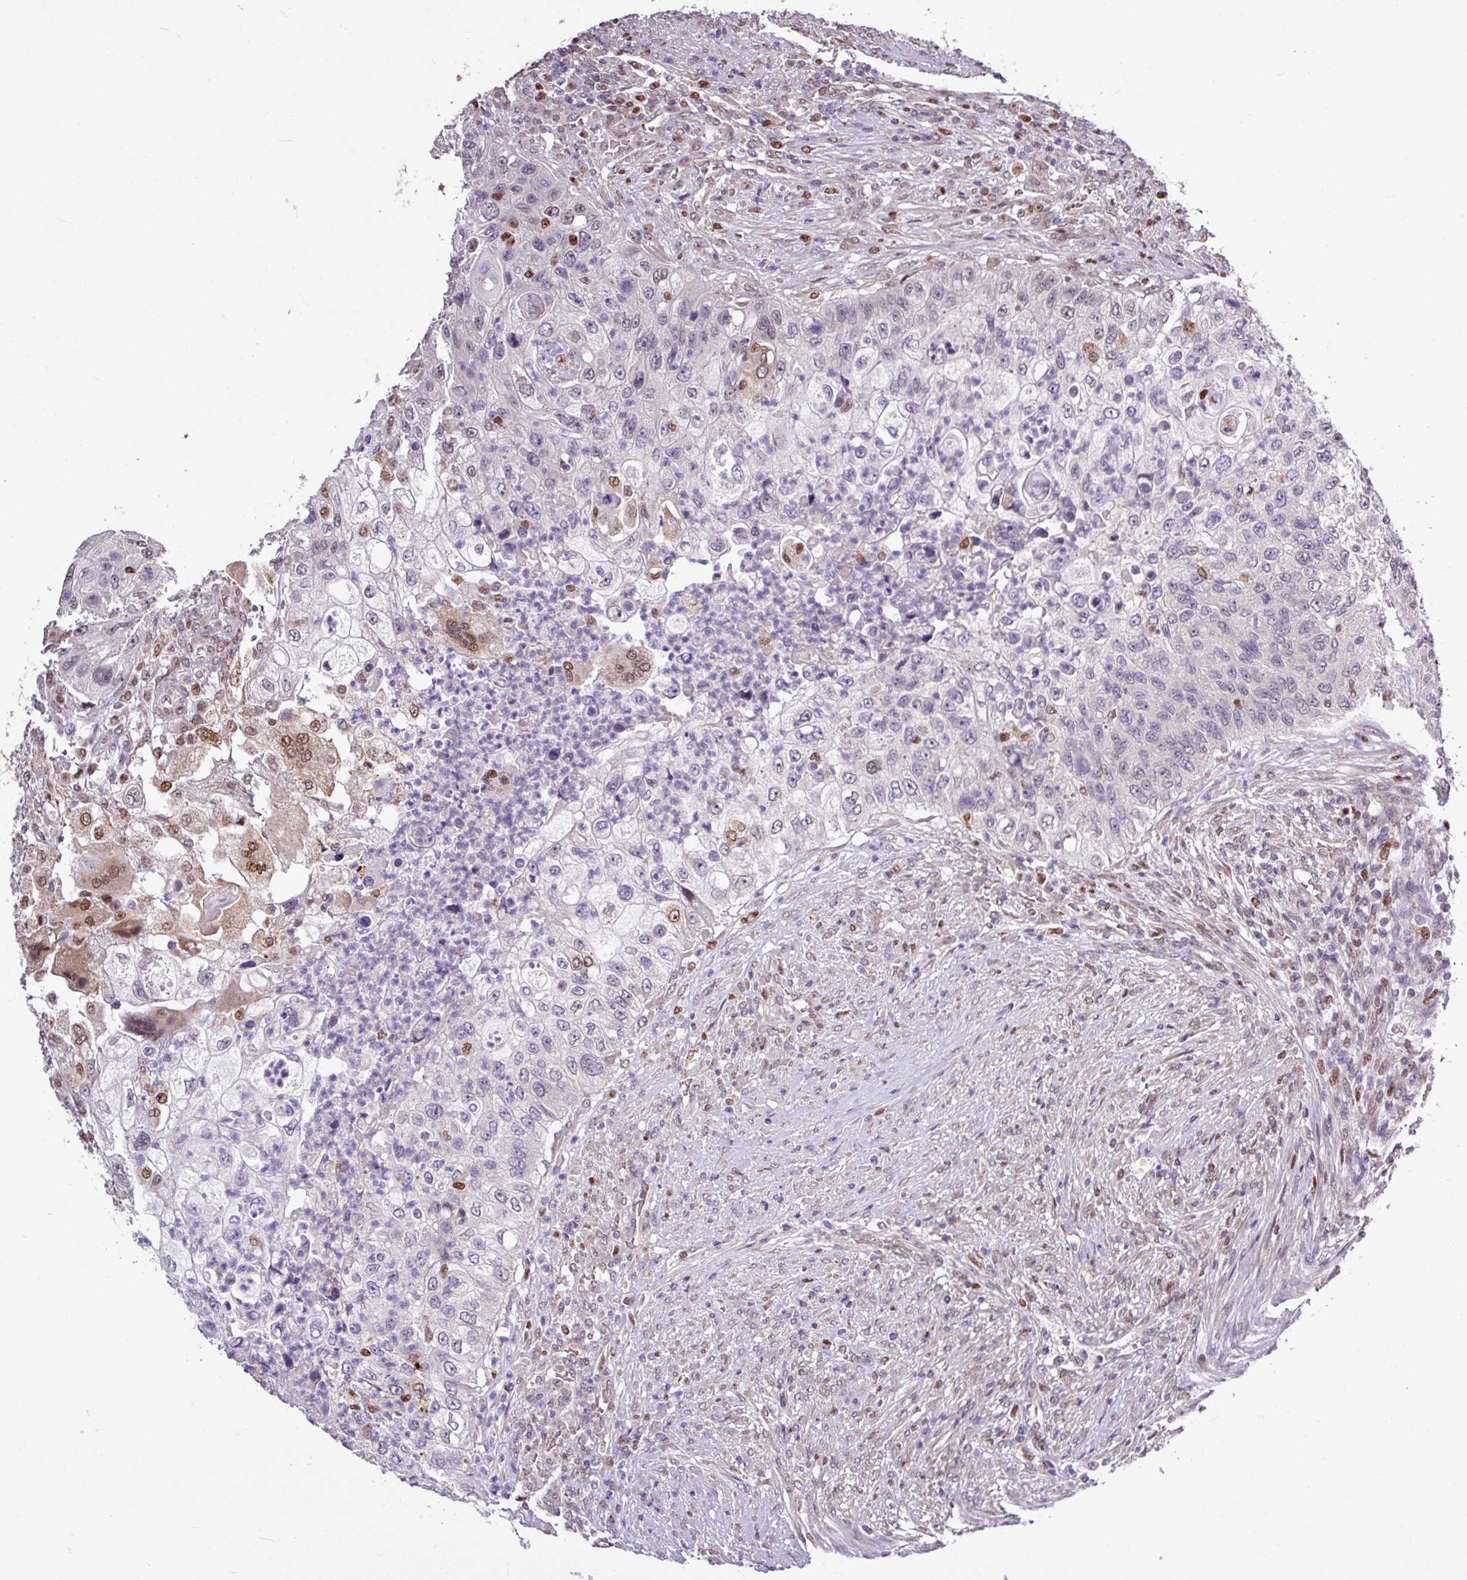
{"staining": {"intensity": "moderate", "quantity": "<25%", "location": "nuclear"}, "tissue": "urothelial cancer", "cell_type": "Tumor cells", "image_type": "cancer", "snomed": [{"axis": "morphology", "description": "Urothelial carcinoma, High grade"}, {"axis": "topography", "description": "Urinary bladder"}], "caption": "Human high-grade urothelial carcinoma stained with a brown dye exhibits moderate nuclear positive expression in approximately <25% of tumor cells.", "gene": "SKIC2", "patient": {"sex": "female", "age": 60}}